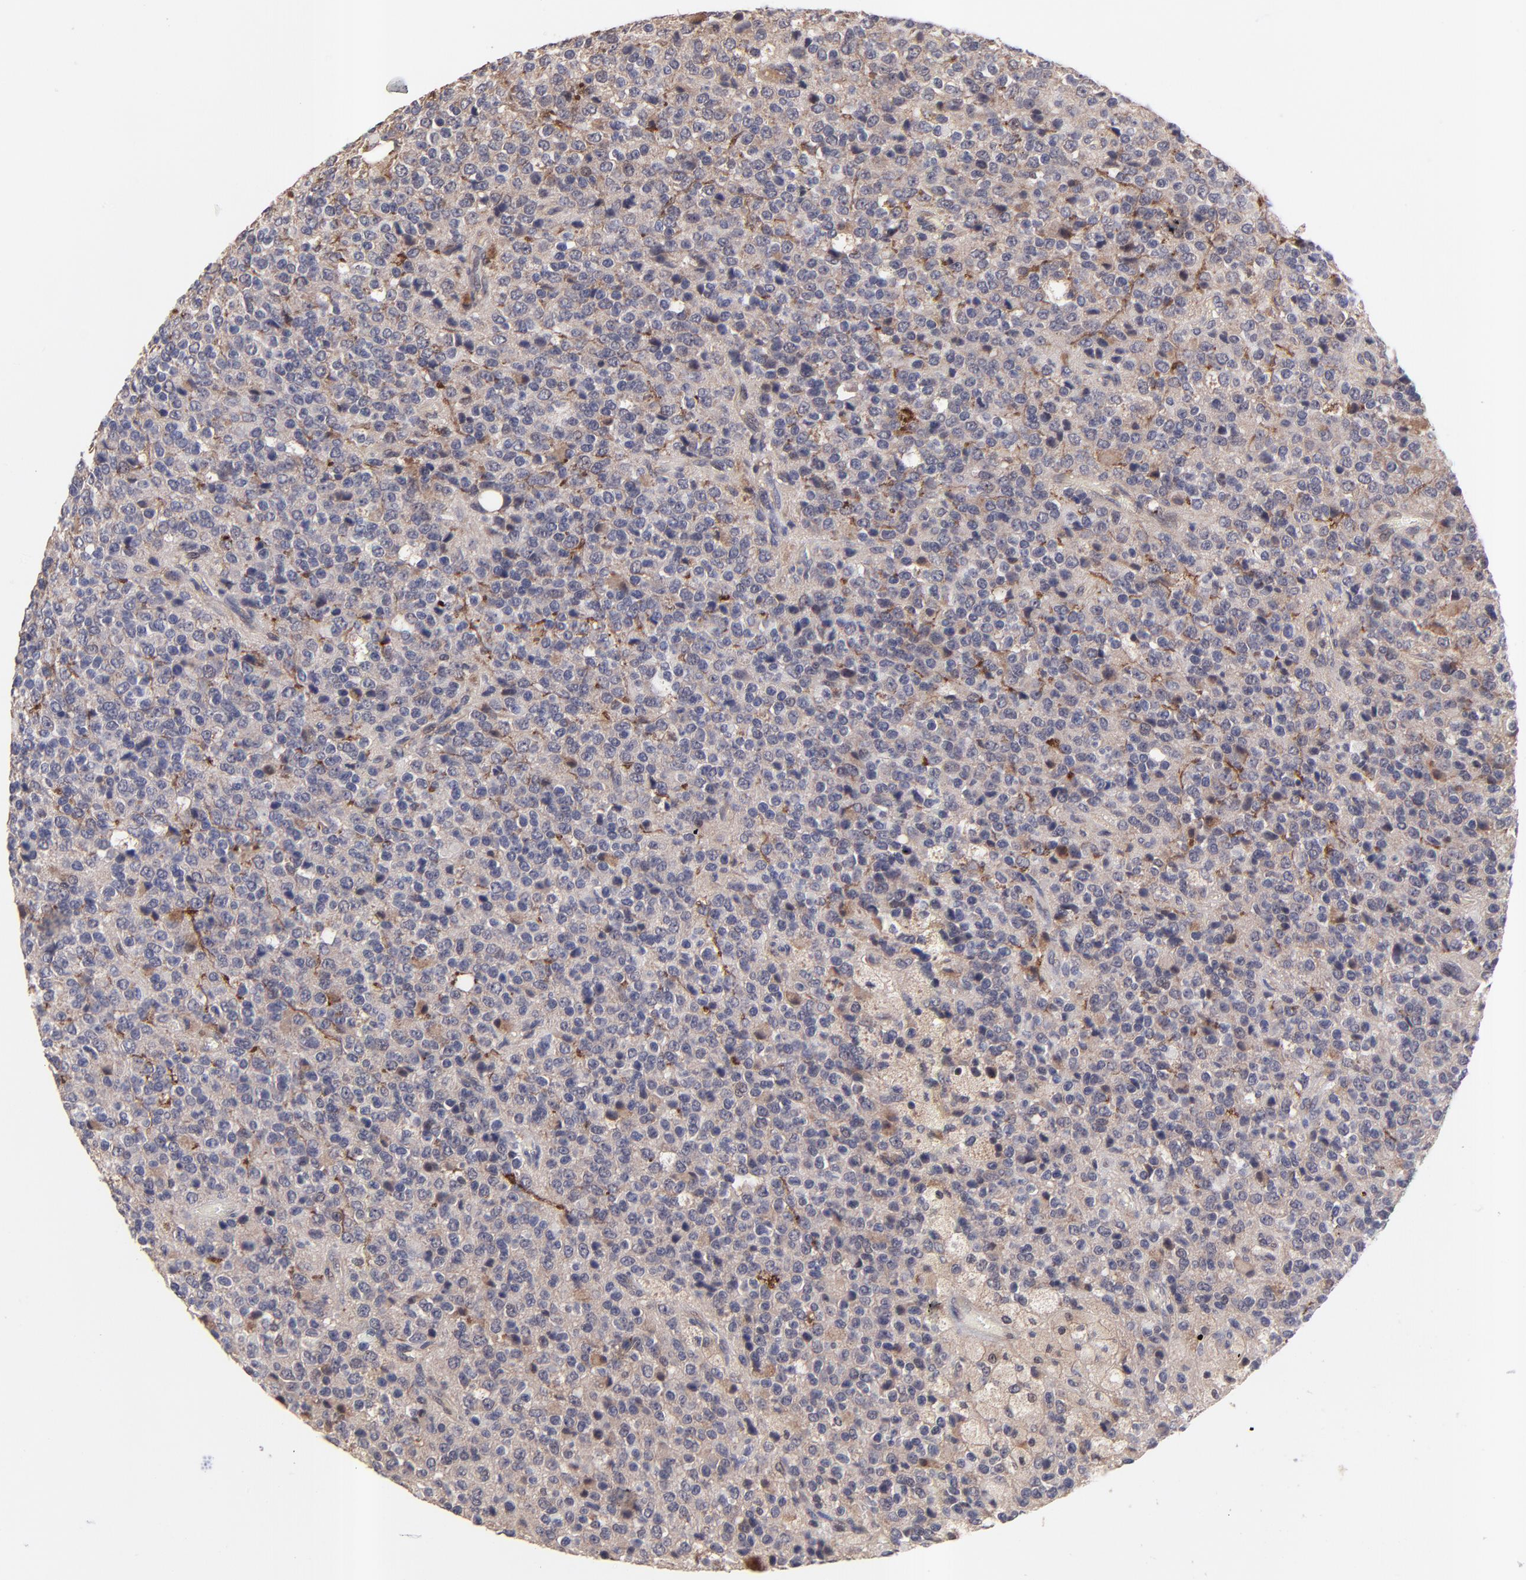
{"staining": {"intensity": "moderate", "quantity": "<25%", "location": "cytoplasmic/membranous"}, "tissue": "glioma", "cell_type": "Tumor cells", "image_type": "cancer", "snomed": [{"axis": "morphology", "description": "Glioma, malignant, High grade"}, {"axis": "topography", "description": "pancreas cauda"}], "caption": "Glioma was stained to show a protein in brown. There is low levels of moderate cytoplasmic/membranous staining in about <25% of tumor cells.", "gene": "BAIAP2L2", "patient": {"sex": "male", "age": 60}}